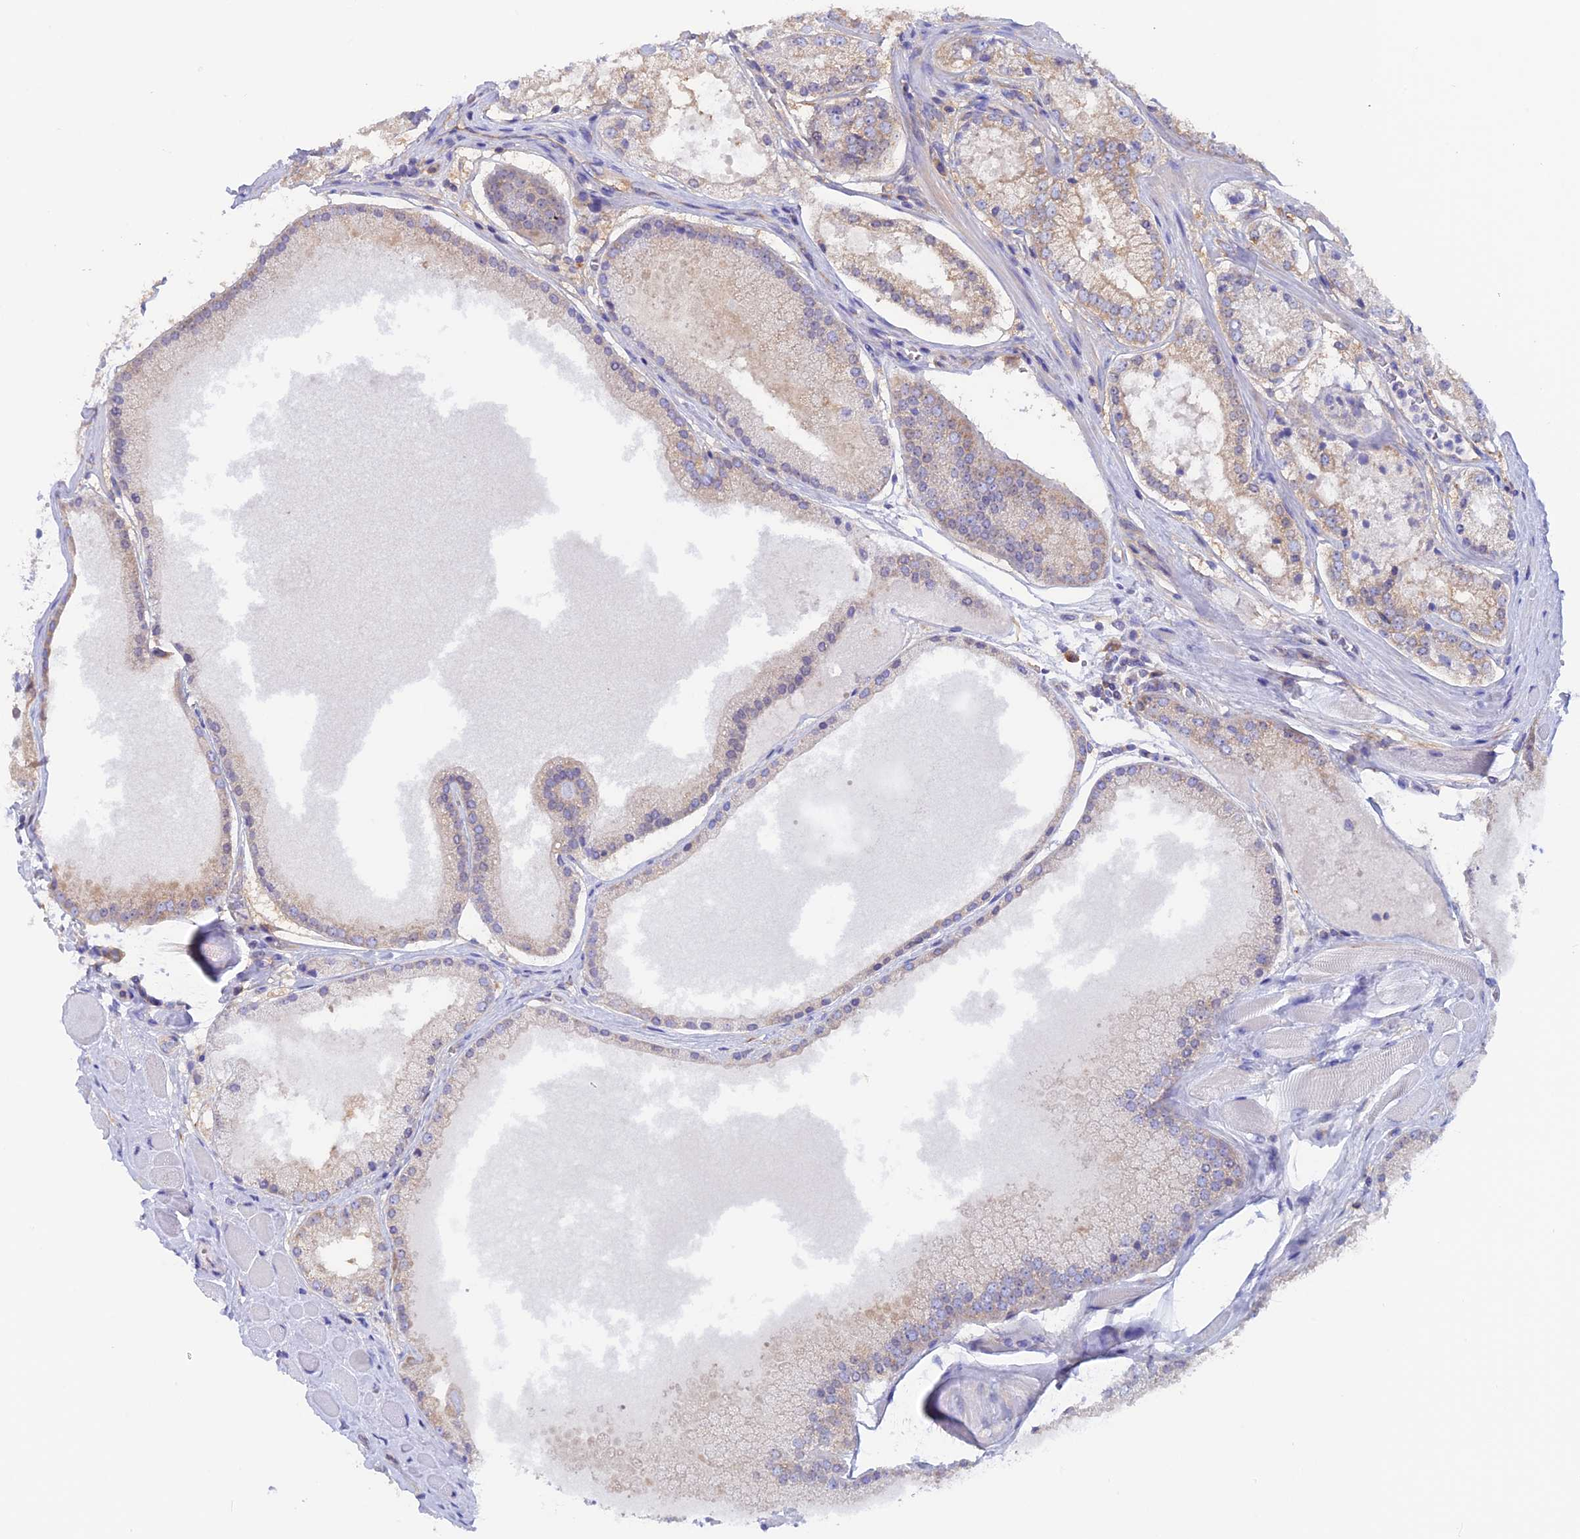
{"staining": {"intensity": "weak", "quantity": "25%-75%", "location": "cytoplasmic/membranous"}, "tissue": "prostate cancer", "cell_type": "Tumor cells", "image_type": "cancer", "snomed": [{"axis": "morphology", "description": "Adenocarcinoma, High grade"}, {"axis": "topography", "description": "Prostate"}], "caption": "Brown immunohistochemical staining in human high-grade adenocarcinoma (prostate) displays weak cytoplasmic/membranous expression in about 25%-75% of tumor cells.", "gene": "LZTFL1", "patient": {"sex": "male", "age": 67}}